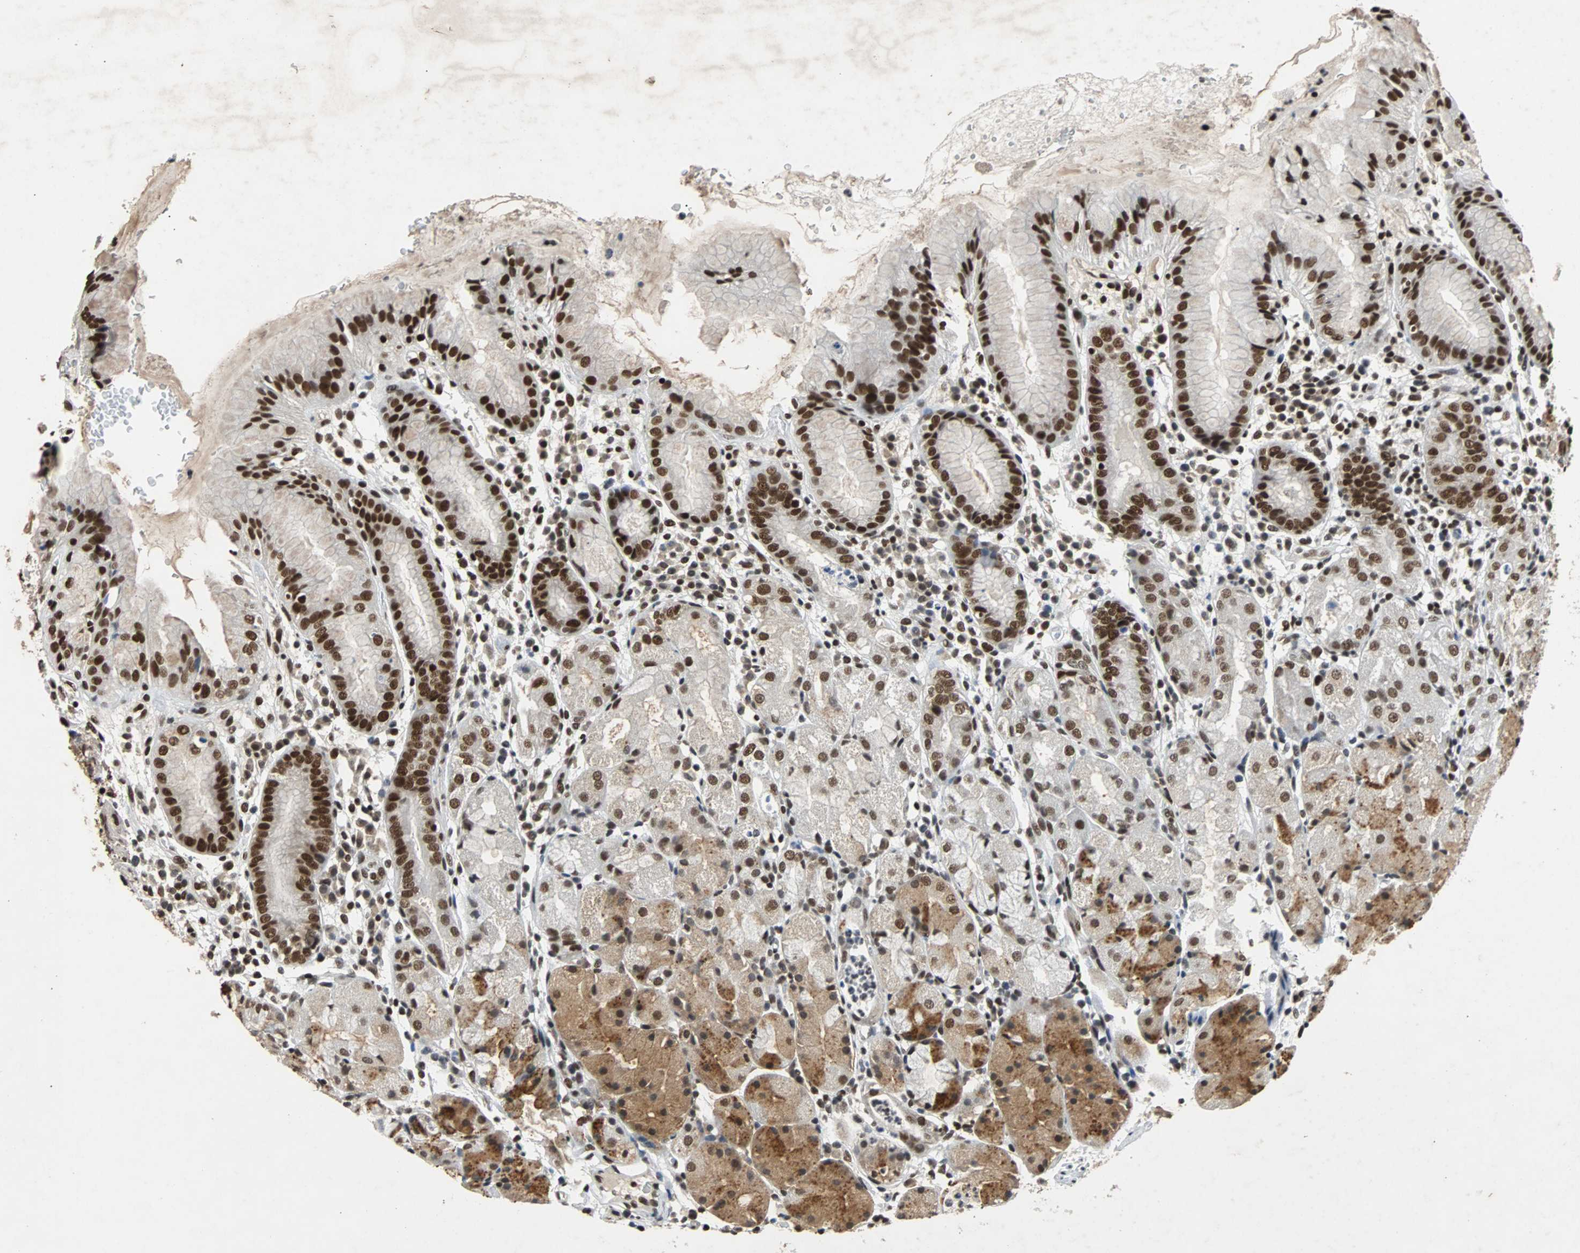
{"staining": {"intensity": "strong", "quantity": ">75%", "location": "cytoplasmic/membranous,nuclear"}, "tissue": "stomach", "cell_type": "Glandular cells", "image_type": "normal", "snomed": [{"axis": "morphology", "description": "Normal tissue, NOS"}, {"axis": "topography", "description": "Stomach"}, {"axis": "topography", "description": "Stomach, lower"}], "caption": "Normal stomach demonstrates strong cytoplasmic/membranous,nuclear expression in about >75% of glandular cells (Stains: DAB in brown, nuclei in blue, Microscopy: brightfield microscopy at high magnification)..", "gene": "GATAD2A", "patient": {"sex": "female", "age": 75}}